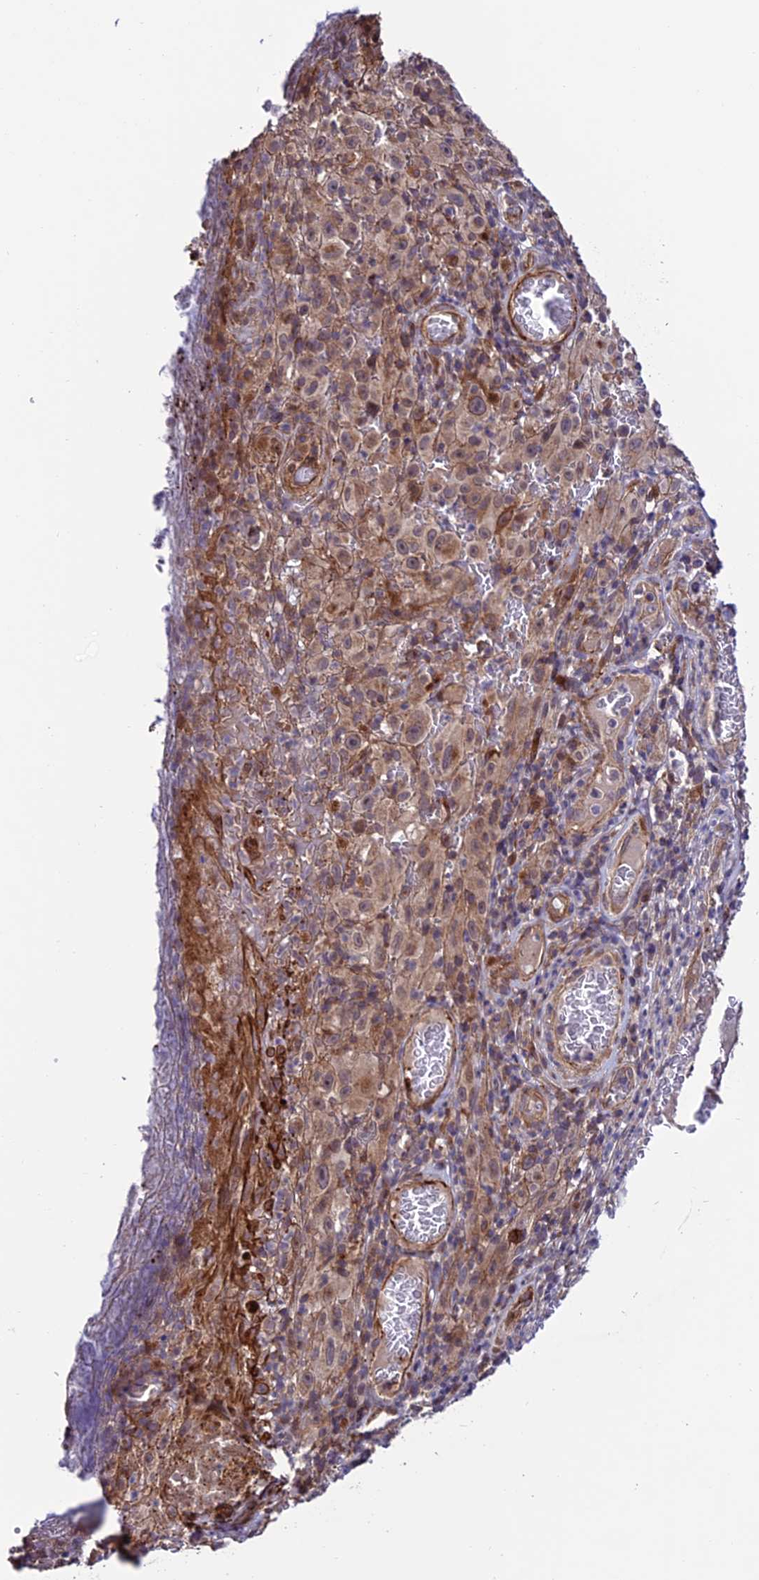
{"staining": {"intensity": "weak", "quantity": "<25%", "location": "cytoplasmic/membranous"}, "tissue": "melanoma", "cell_type": "Tumor cells", "image_type": "cancer", "snomed": [{"axis": "morphology", "description": "Malignant melanoma, NOS"}, {"axis": "topography", "description": "Skin"}], "caption": "This image is of malignant melanoma stained with IHC to label a protein in brown with the nuclei are counter-stained blue. There is no expression in tumor cells. Brightfield microscopy of immunohistochemistry (IHC) stained with DAB (3,3'-diaminobenzidine) (brown) and hematoxylin (blue), captured at high magnification.", "gene": "TNIP3", "patient": {"sex": "female", "age": 82}}